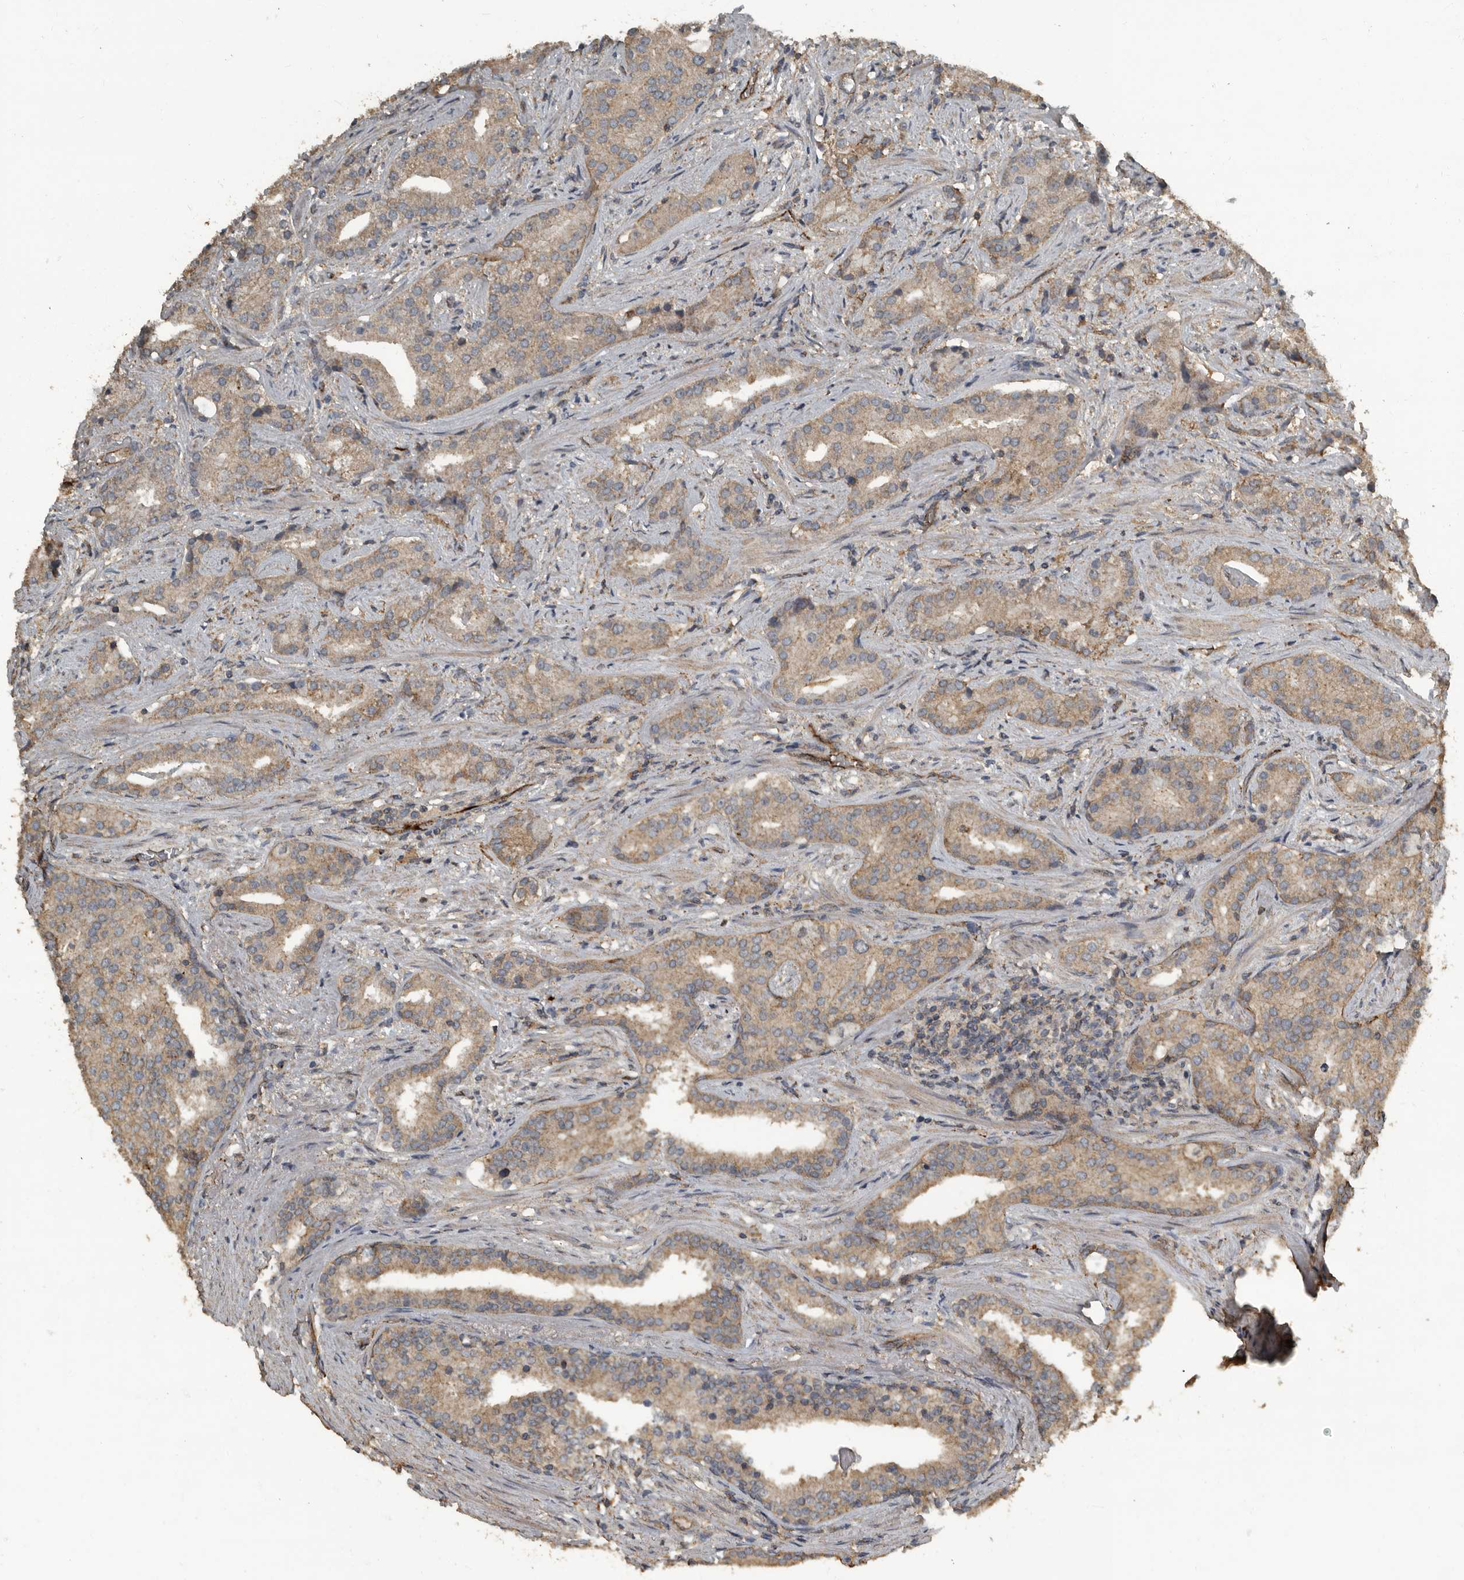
{"staining": {"intensity": "weak", "quantity": ">75%", "location": "cytoplasmic/membranous"}, "tissue": "prostate cancer", "cell_type": "Tumor cells", "image_type": "cancer", "snomed": [{"axis": "morphology", "description": "Adenocarcinoma, Low grade"}, {"axis": "topography", "description": "Prostate"}], "caption": "The photomicrograph displays staining of prostate cancer (low-grade adenocarcinoma), revealing weak cytoplasmic/membranous protein expression (brown color) within tumor cells.", "gene": "IL15RA", "patient": {"sex": "male", "age": 67}}